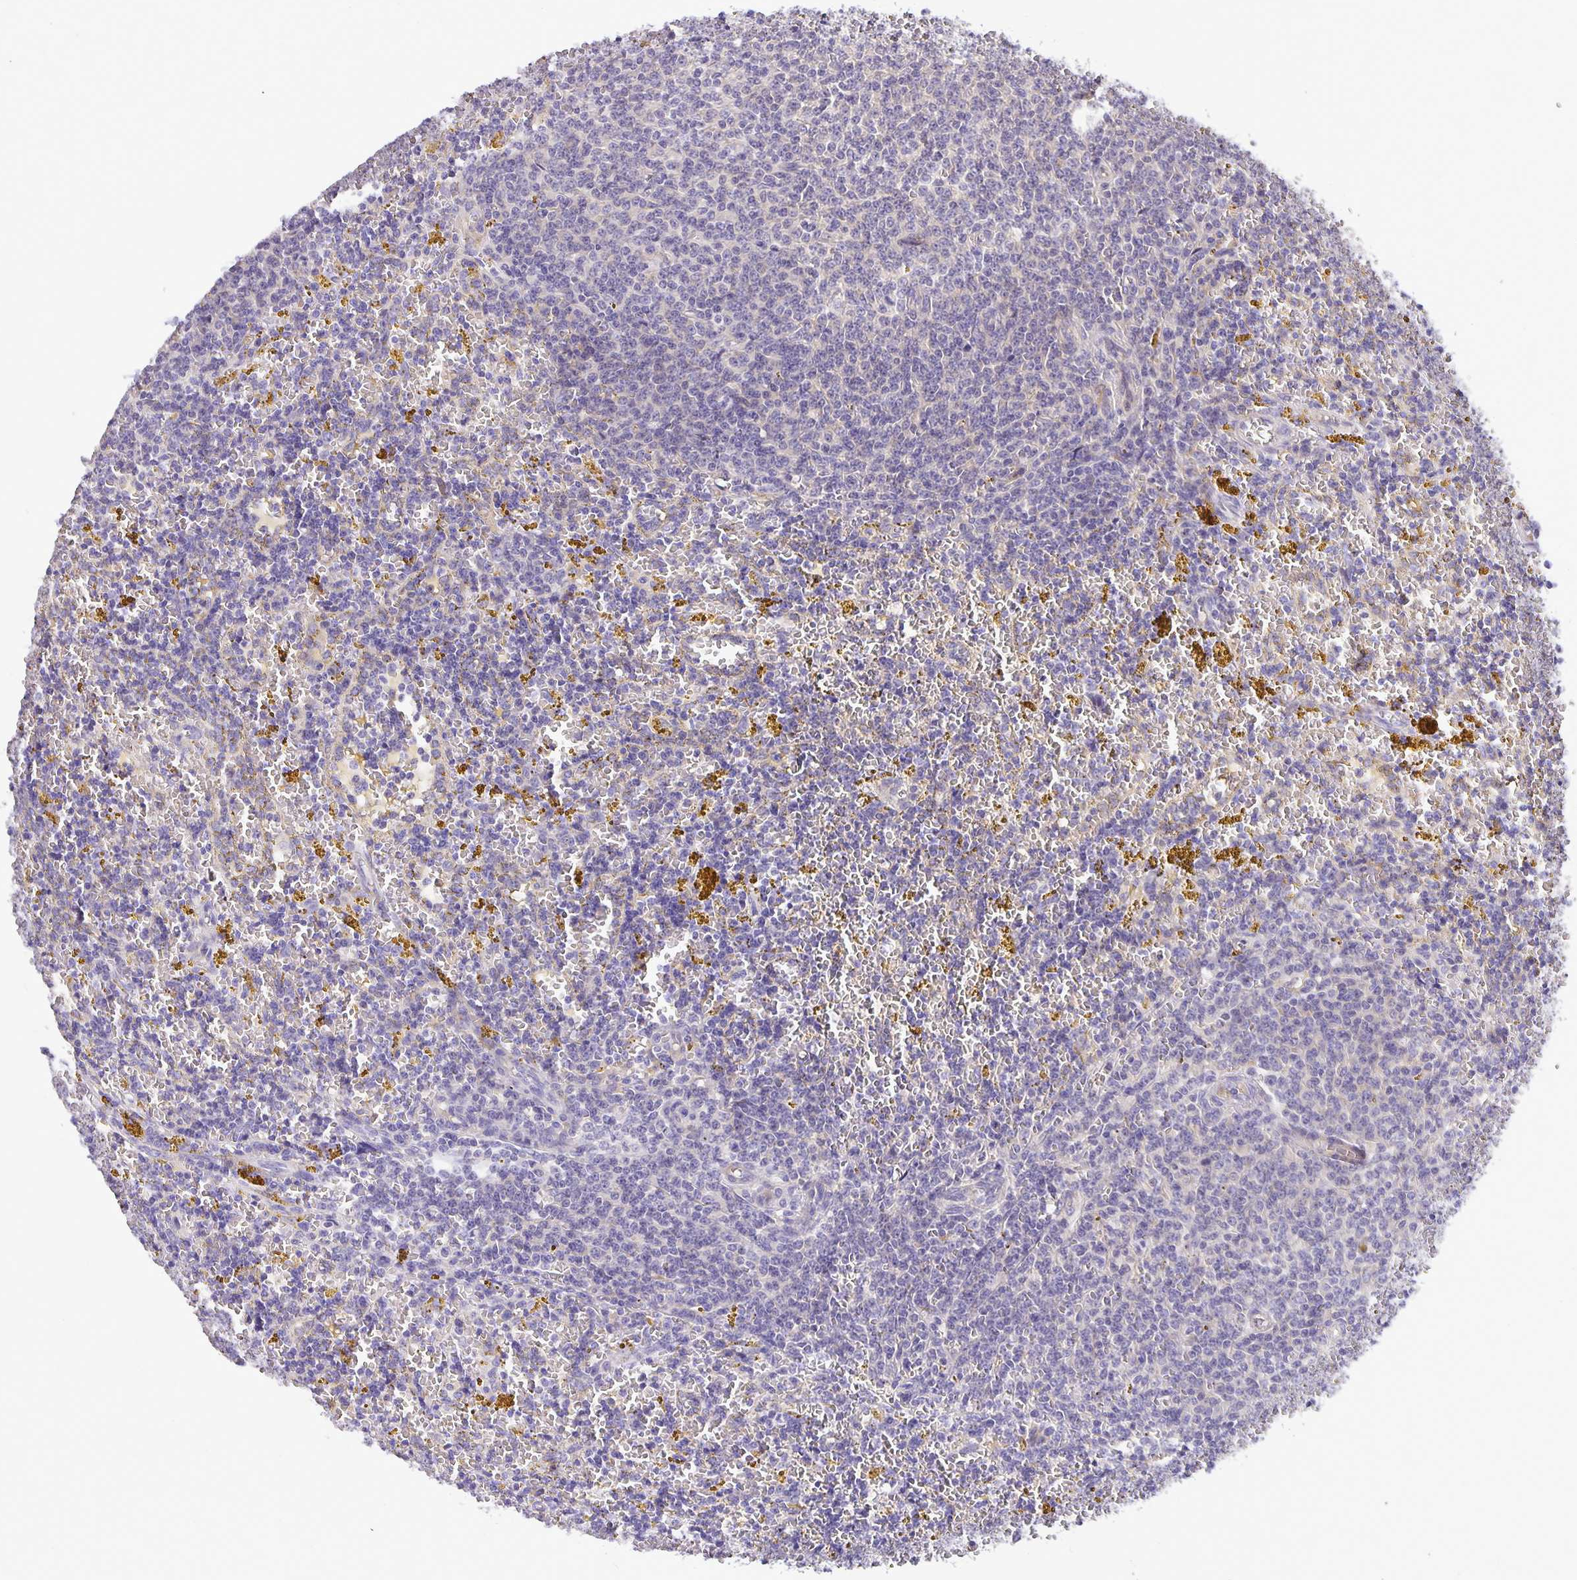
{"staining": {"intensity": "negative", "quantity": "none", "location": "none"}, "tissue": "lymphoma", "cell_type": "Tumor cells", "image_type": "cancer", "snomed": [{"axis": "morphology", "description": "Malignant lymphoma, non-Hodgkin's type, Low grade"}, {"axis": "topography", "description": "Spleen"}, {"axis": "topography", "description": "Lymph node"}], "caption": "This micrograph is of low-grade malignant lymphoma, non-Hodgkin's type stained with immunohistochemistry (IHC) to label a protein in brown with the nuclei are counter-stained blue. There is no positivity in tumor cells.", "gene": "EML6", "patient": {"sex": "female", "age": 66}}